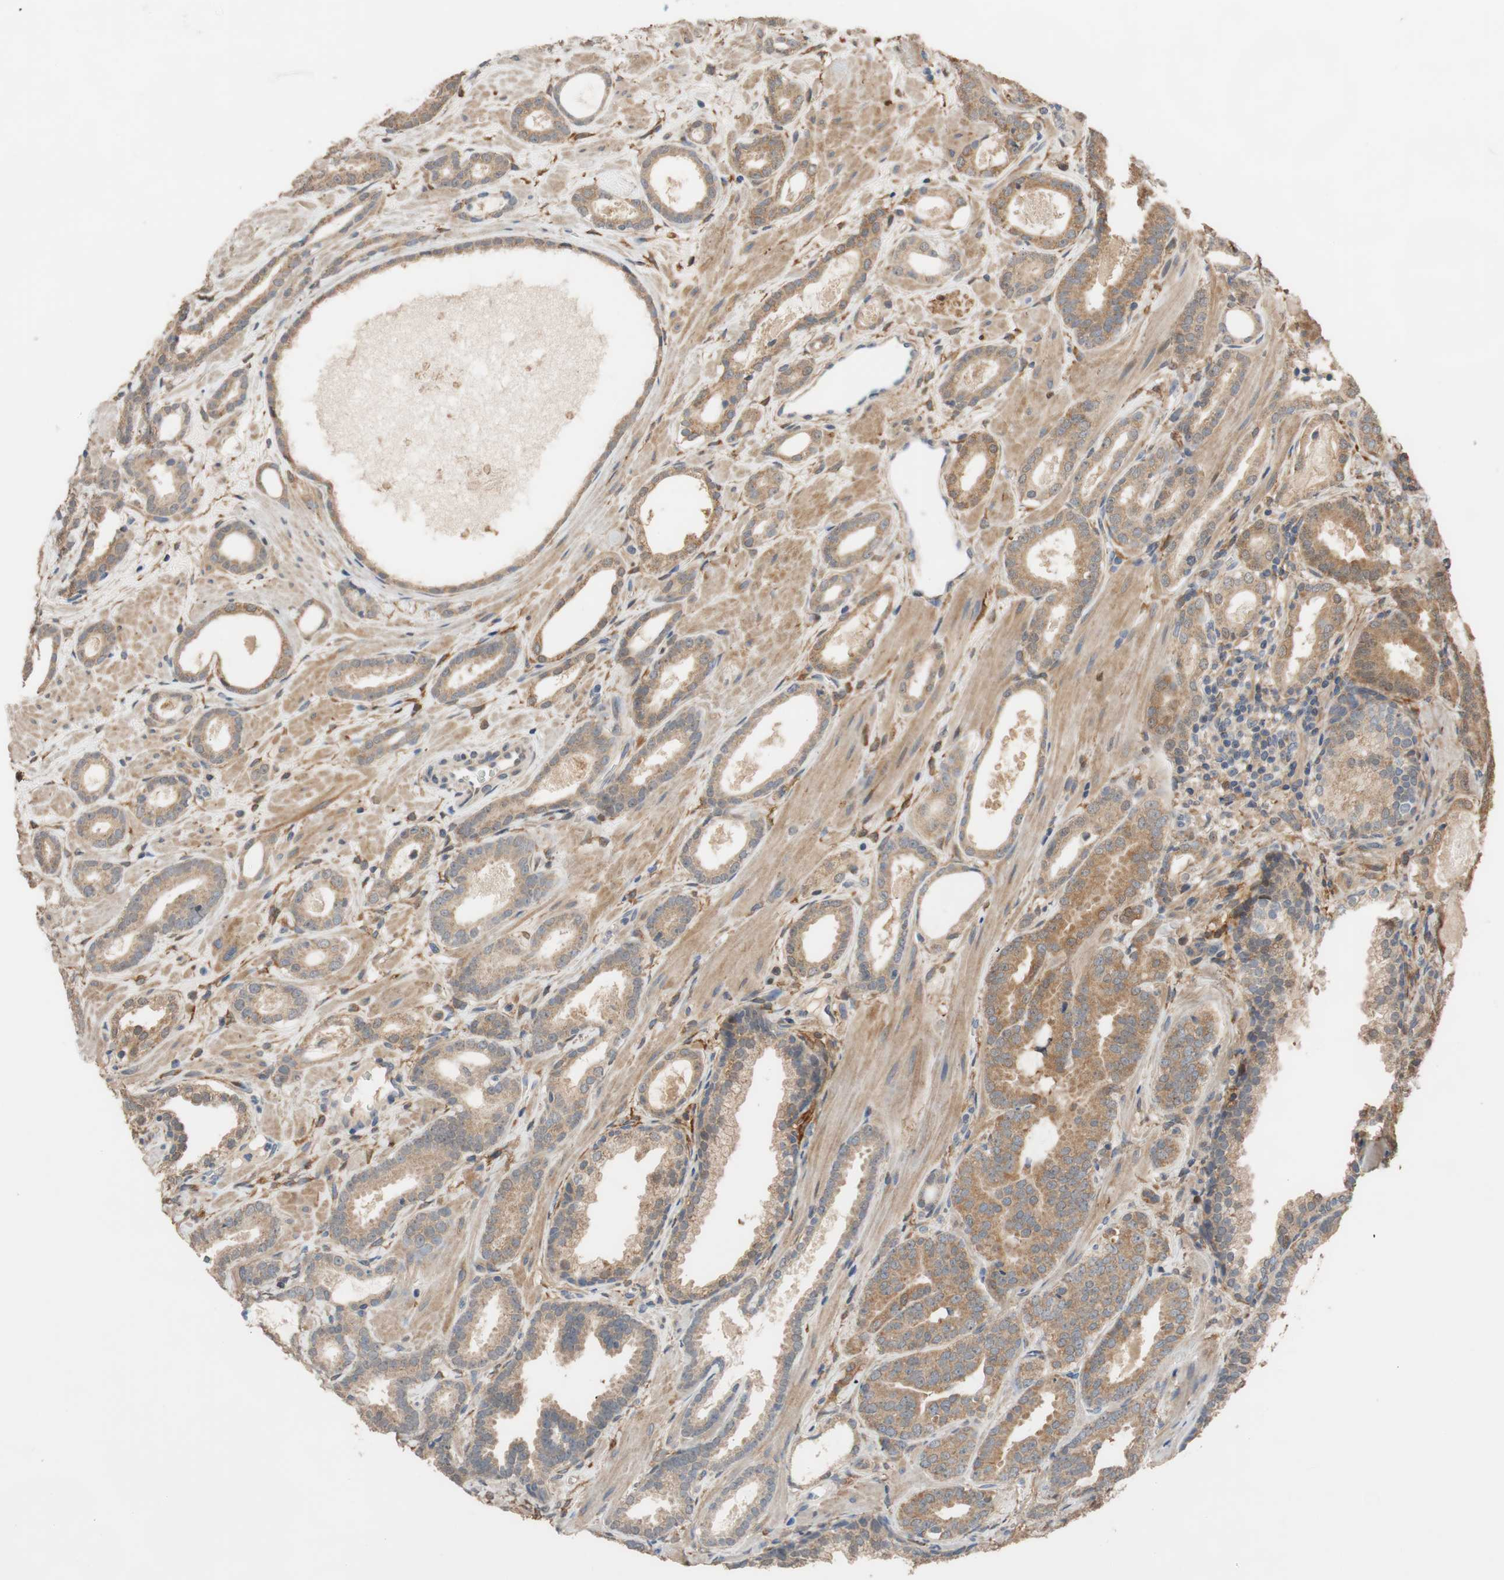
{"staining": {"intensity": "moderate", "quantity": ">75%", "location": "cytoplasmic/membranous"}, "tissue": "prostate cancer", "cell_type": "Tumor cells", "image_type": "cancer", "snomed": [{"axis": "morphology", "description": "Adenocarcinoma, Low grade"}, {"axis": "topography", "description": "Prostate"}], "caption": "The immunohistochemical stain labels moderate cytoplasmic/membranous expression in tumor cells of low-grade adenocarcinoma (prostate) tissue.", "gene": "ALDH1A2", "patient": {"sex": "male", "age": 57}}